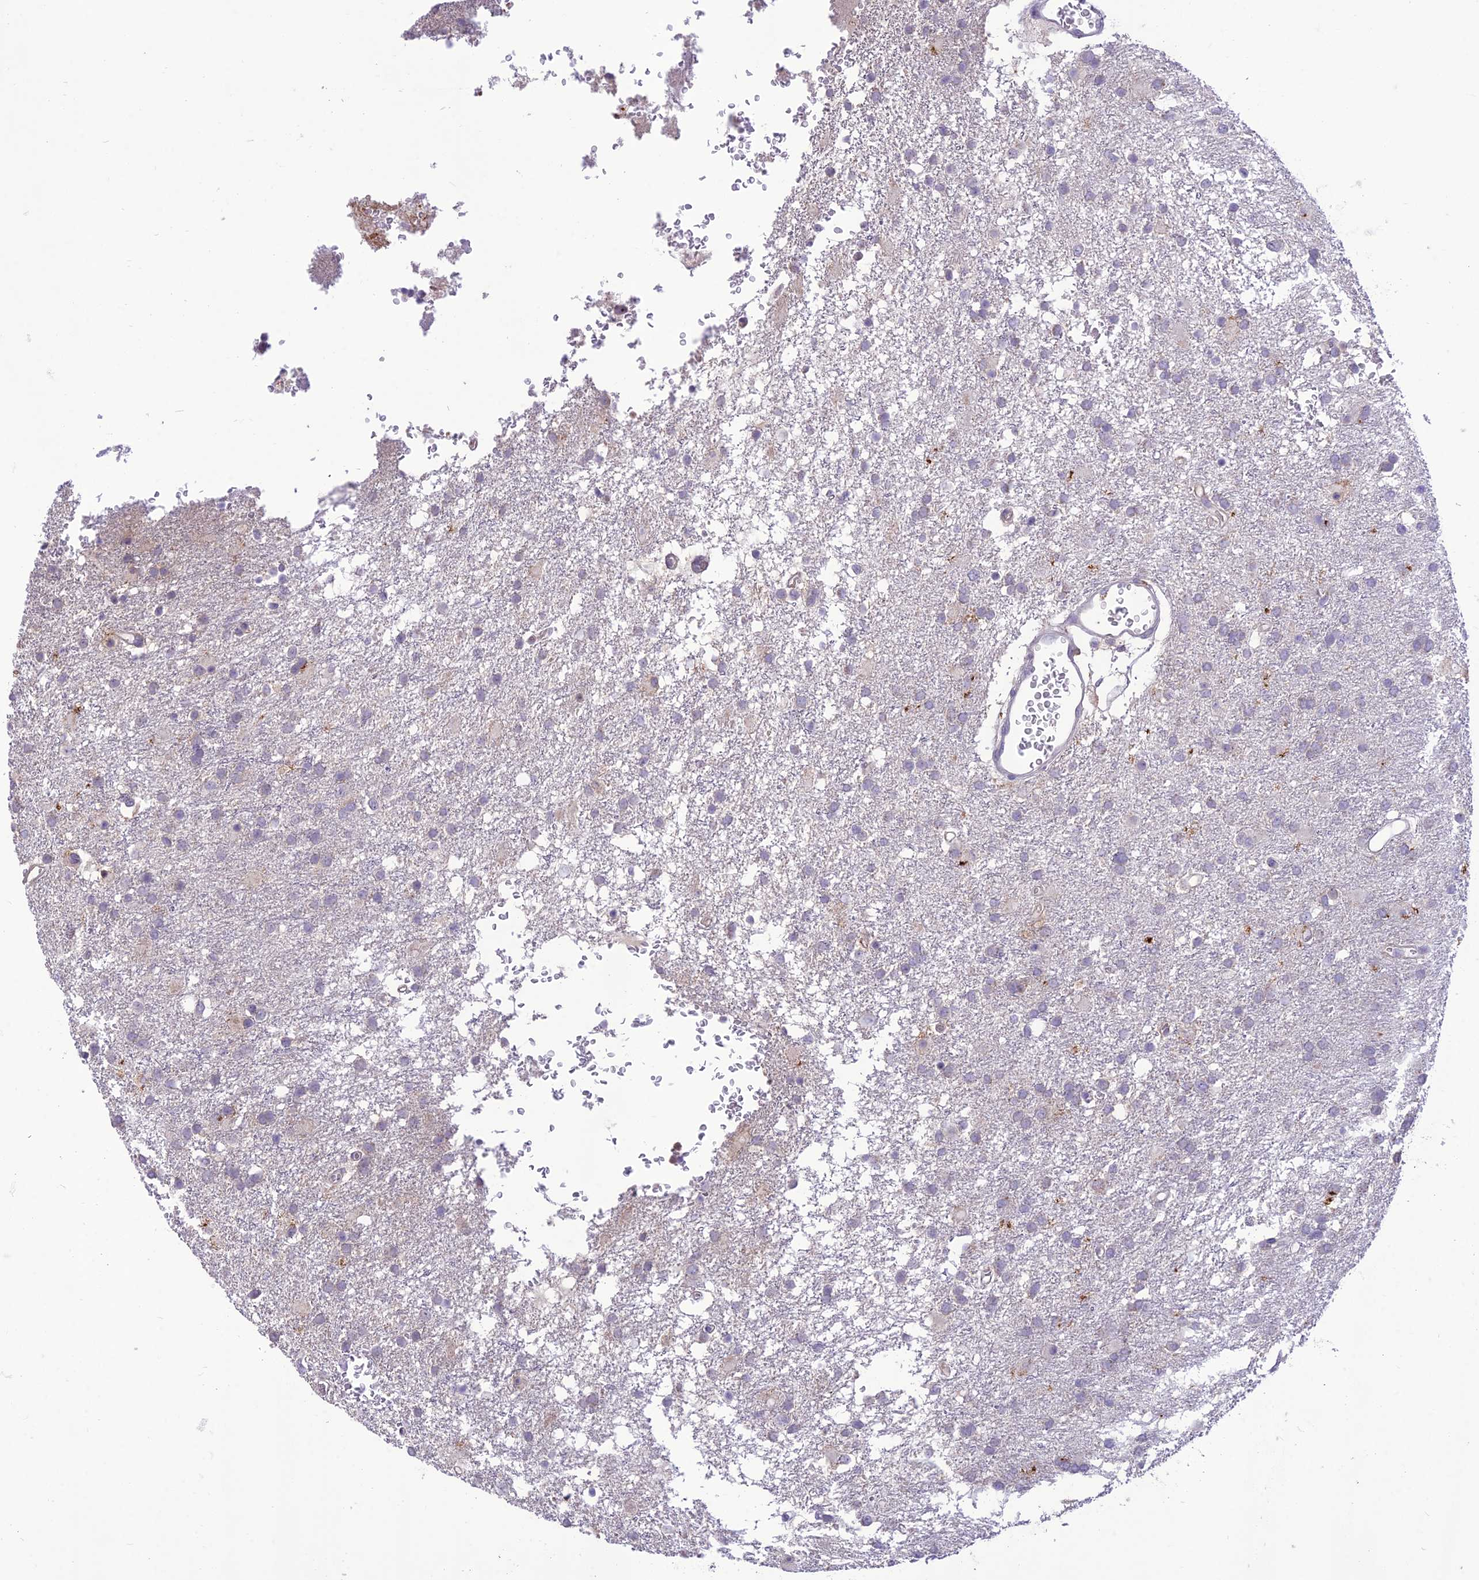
{"staining": {"intensity": "negative", "quantity": "none", "location": "none"}, "tissue": "glioma", "cell_type": "Tumor cells", "image_type": "cancer", "snomed": [{"axis": "morphology", "description": "Glioma, malignant, High grade"}, {"axis": "topography", "description": "Brain"}], "caption": "High magnification brightfield microscopy of malignant glioma (high-grade) stained with DAB (3,3'-diaminobenzidine) (brown) and counterstained with hematoxylin (blue): tumor cells show no significant positivity.", "gene": "ITGAE", "patient": {"sex": "female", "age": 74}}